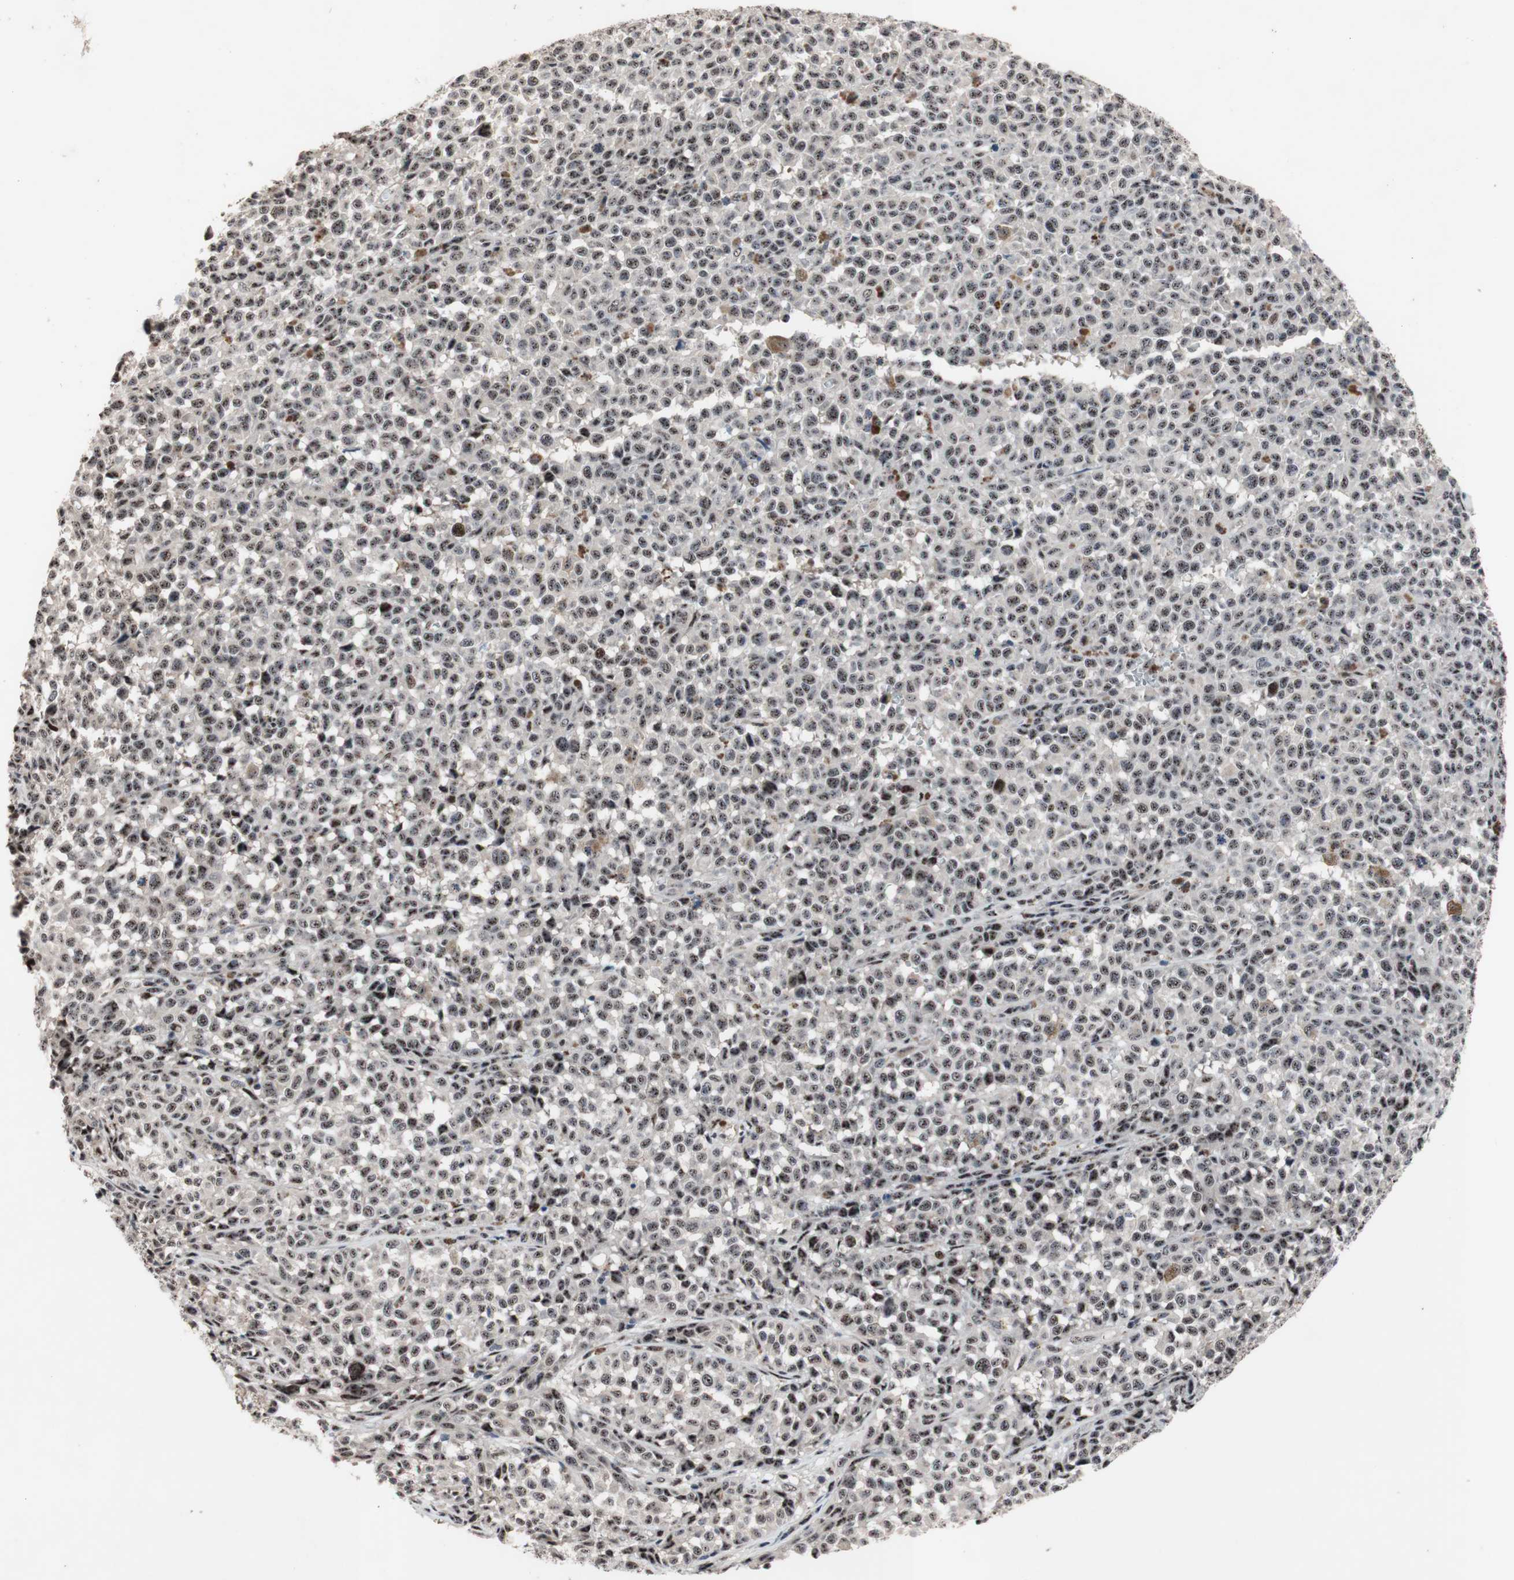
{"staining": {"intensity": "weak", "quantity": ">75%", "location": "nuclear"}, "tissue": "melanoma", "cell_type": "Tumor cells", "image_type": "cancer", "snomed": [{"axis": "morphology", "description": "Malignant melanoma, NOS"}, {"axis": "topography", "description": "Skin"}], "caption": "Immunohistochemical staining of human melanoma exhibits low levels of weak nuclear expression in approximately >75% of tumor cells.", "gene": "SOX7", "patient": {"sex": "female", "age": 82}}